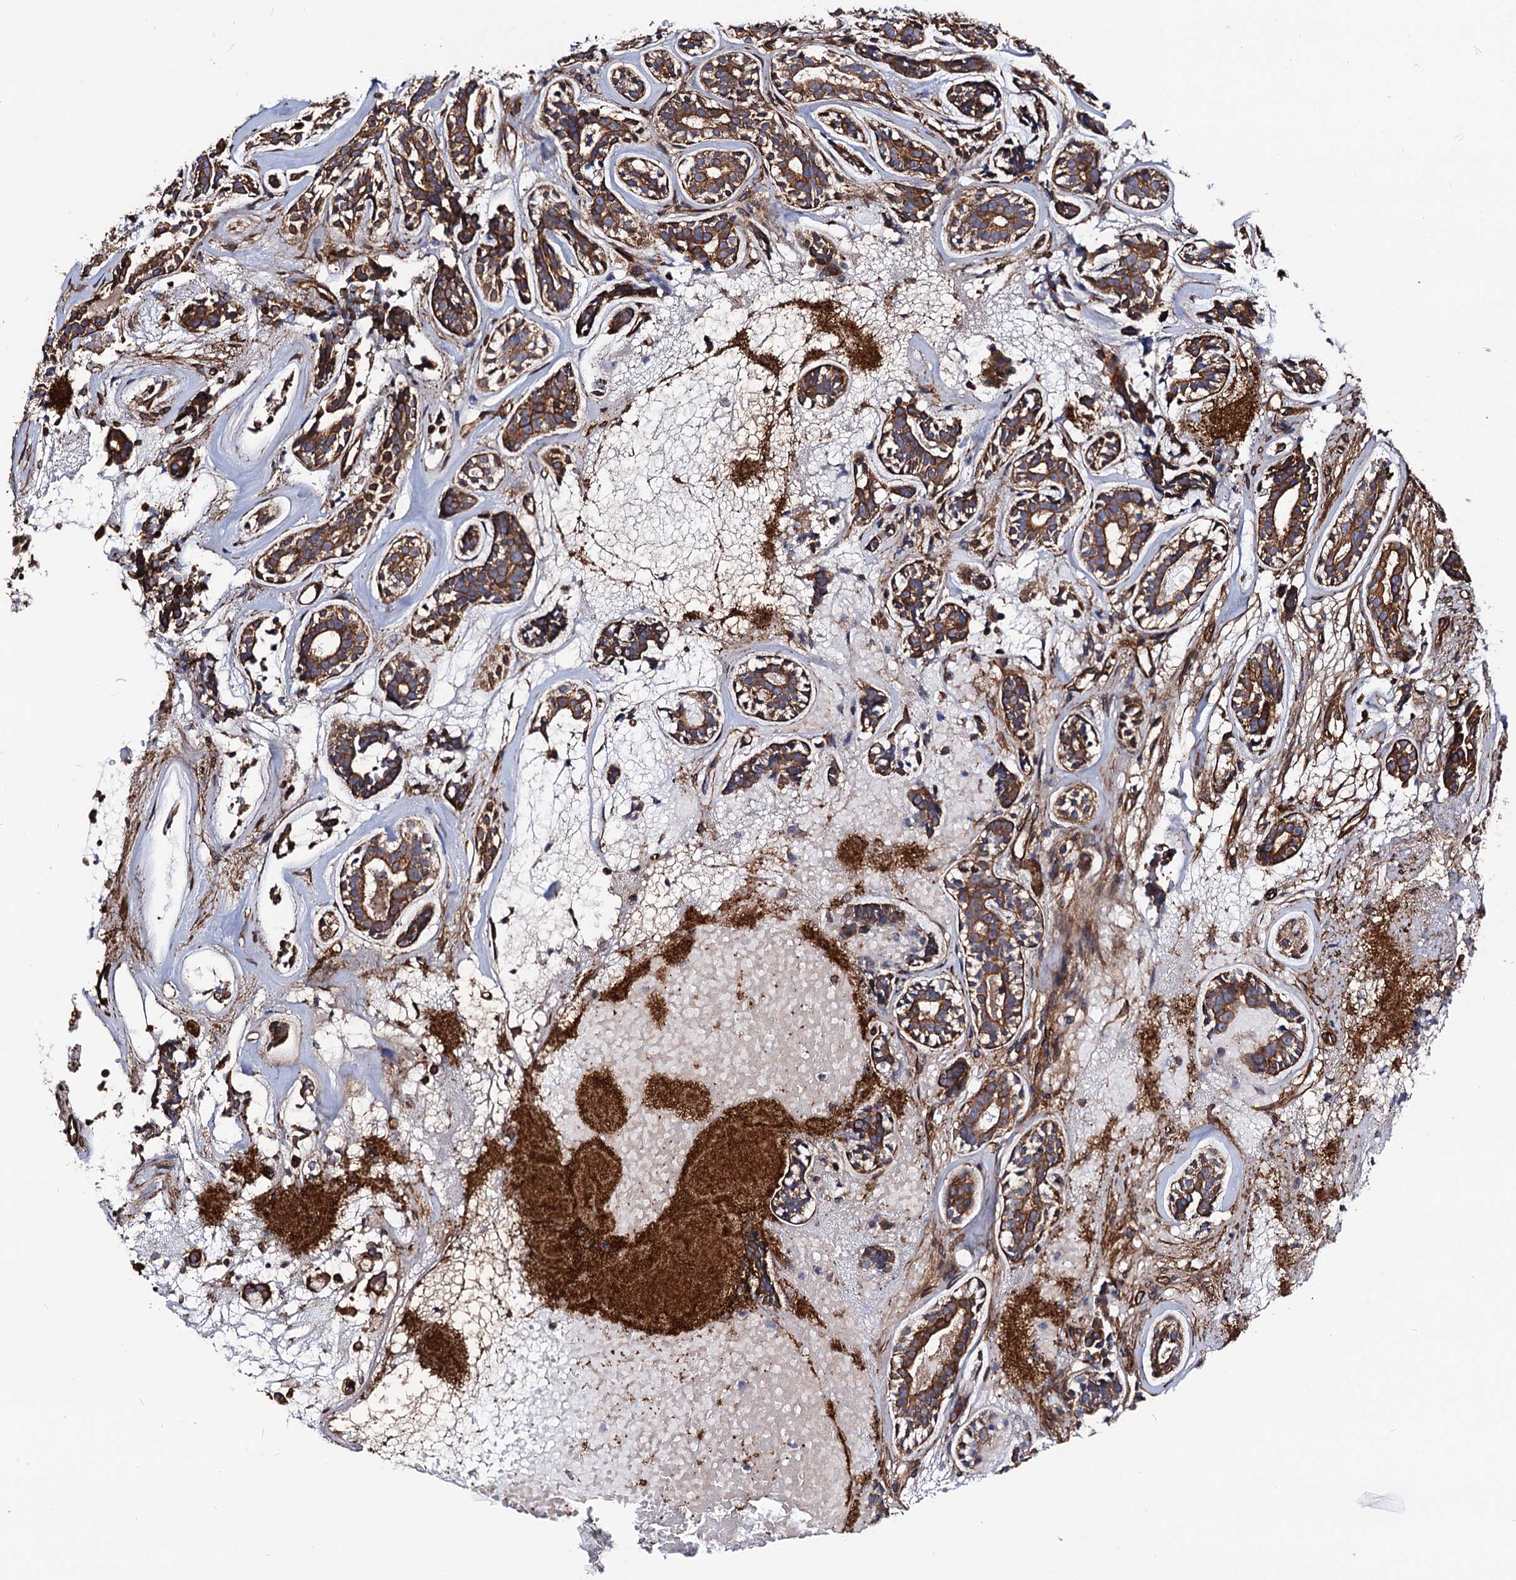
{"staining": {"intensity": "strong", "quantity": ">75%", "location": "cytoplasmic/membranous"}, "tissue": "head and neck cancer", "cell_type": "Tumor cells", "image_type": "cancer", "snomed": [{"axis": "morphology", "description": "Adenocarcinoma, NOS"}, {"axis": "topography", "description": "Subcutis"}, {"axis": "topography", "description": "Head-Neck"}], "caption": "Head and neck cancer tissue exhibits strong cytoplasmic/membranous expression in about >75% of tumor cells", "gene": "CIP2A", "patient": {"sex": "female", "age": 73}}